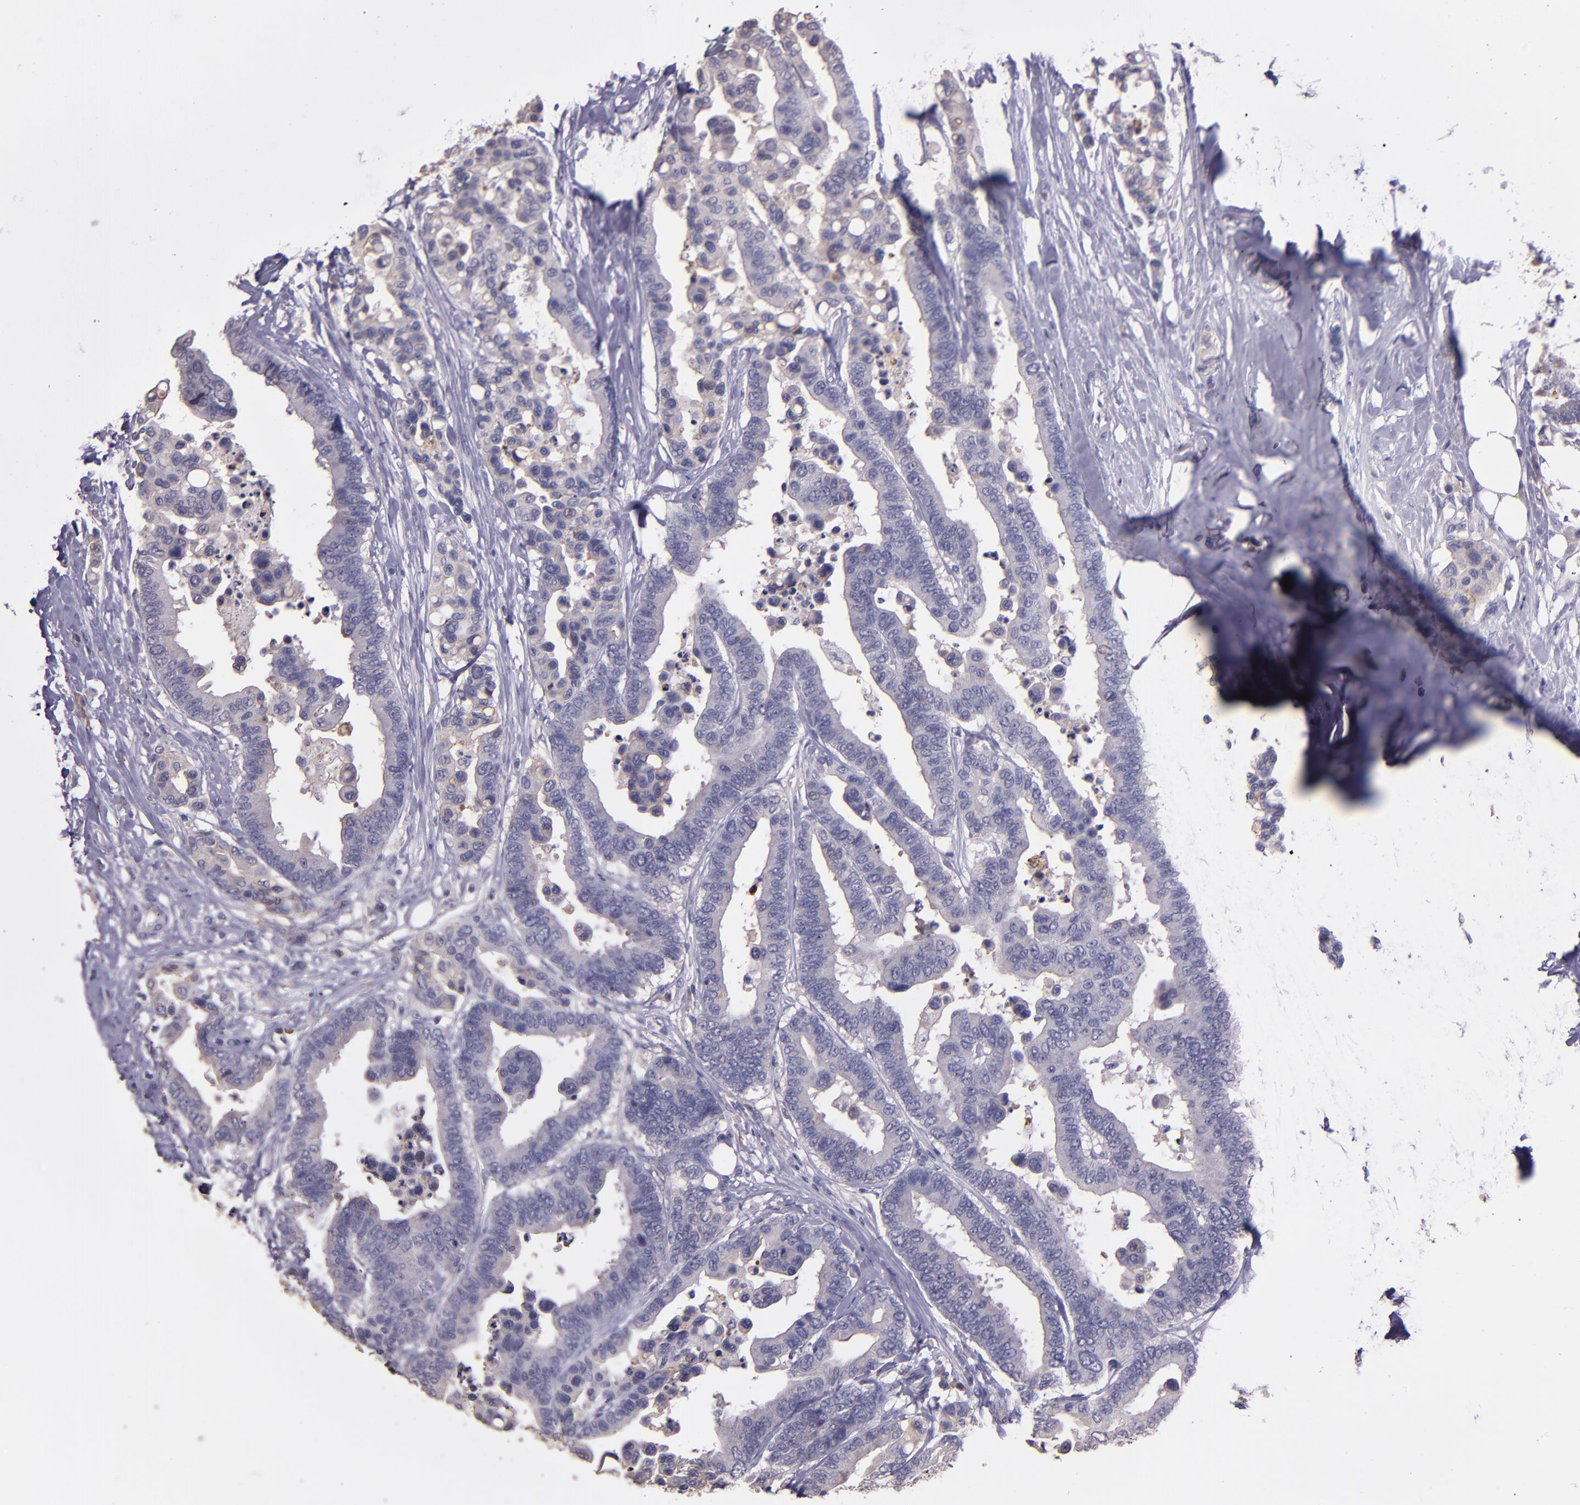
{"staining": {"intensity": "weak", "quantity": "<25%", "location": "cytoplasmic/membranous"}, "tissue": "colorectal cancer", "cell_type": "Tumor cells", "image_type": "cancer", "snomed": [{"axis": "morphology", "description": "Adenocarcinoma, NOS"}, {"axis": "topography", "description": "Colon"}], "caption": "High power microscopy image of an IHC histopathology image of adenocarcinoma (colorectal), revealing no significant expression in tumor cells. Brightfield microscopy of immunohistochemistry stained with DAB (brown) and hematoxylin (blue), captured at high magnification.", "gene": "PAPPA", "patient": {"sex": "male", "age": 82}}